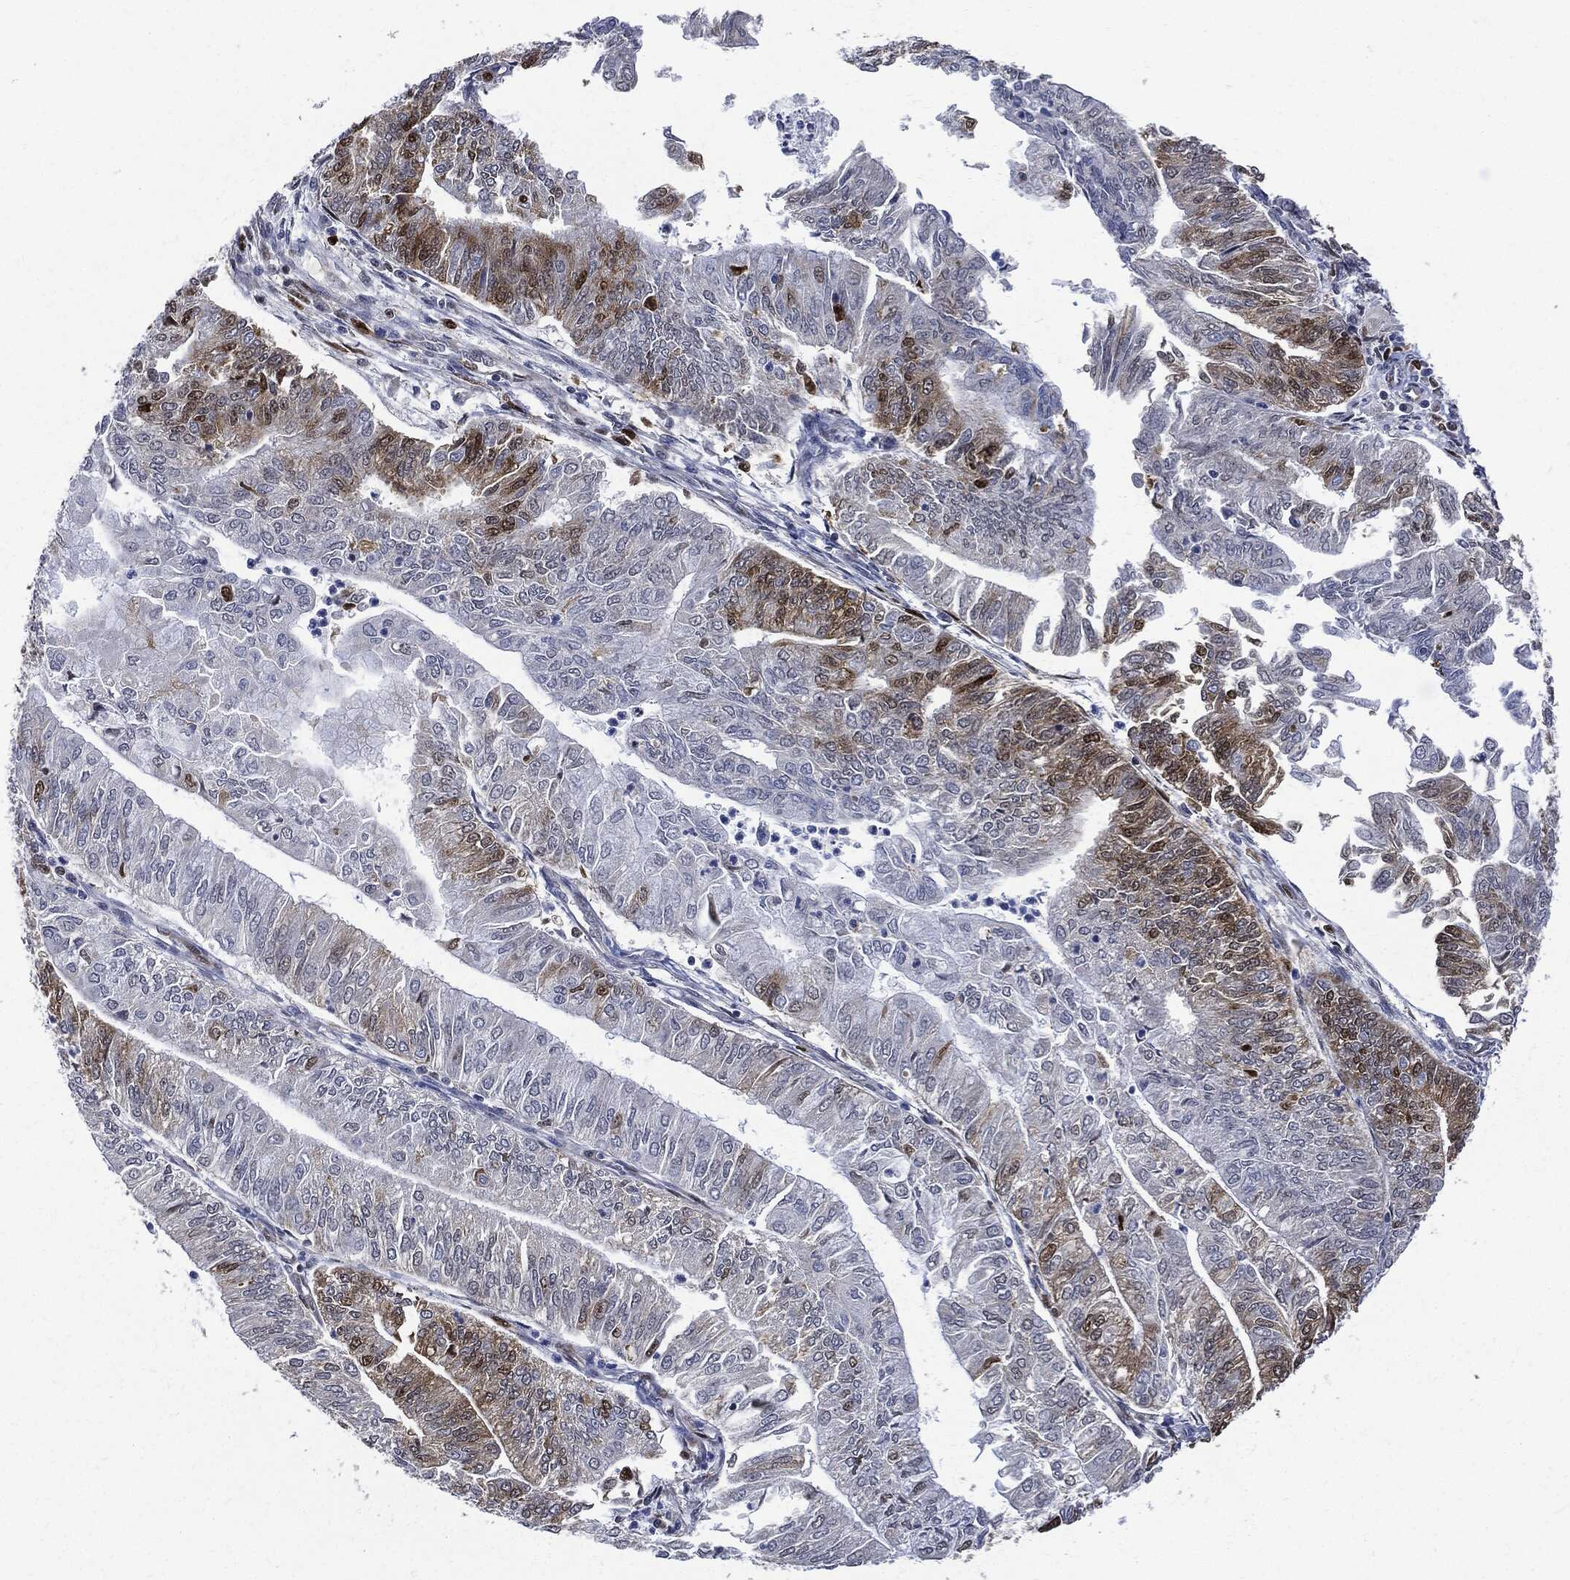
{"staining": {"intensity": "strong", "quantity": "<25%", "location": "nuclear"}, "tissue": "endometrial cancer", "cell_type": "Tumor cells", "image_type": "cancer", "snomed": [{"axis": "morphology", "description": "Adenocarcinoma, NOS"}, {"axis": "topography", "description": "Endometrium"}], "caption": "Human adenocarcinoma (endometrial) stained with a brown dye demonstrates strong nuclear positive positivity in approximately <25% of tumor cells.", "gene": "PCNA", "patient": {"sex": "female", "age": 59}}